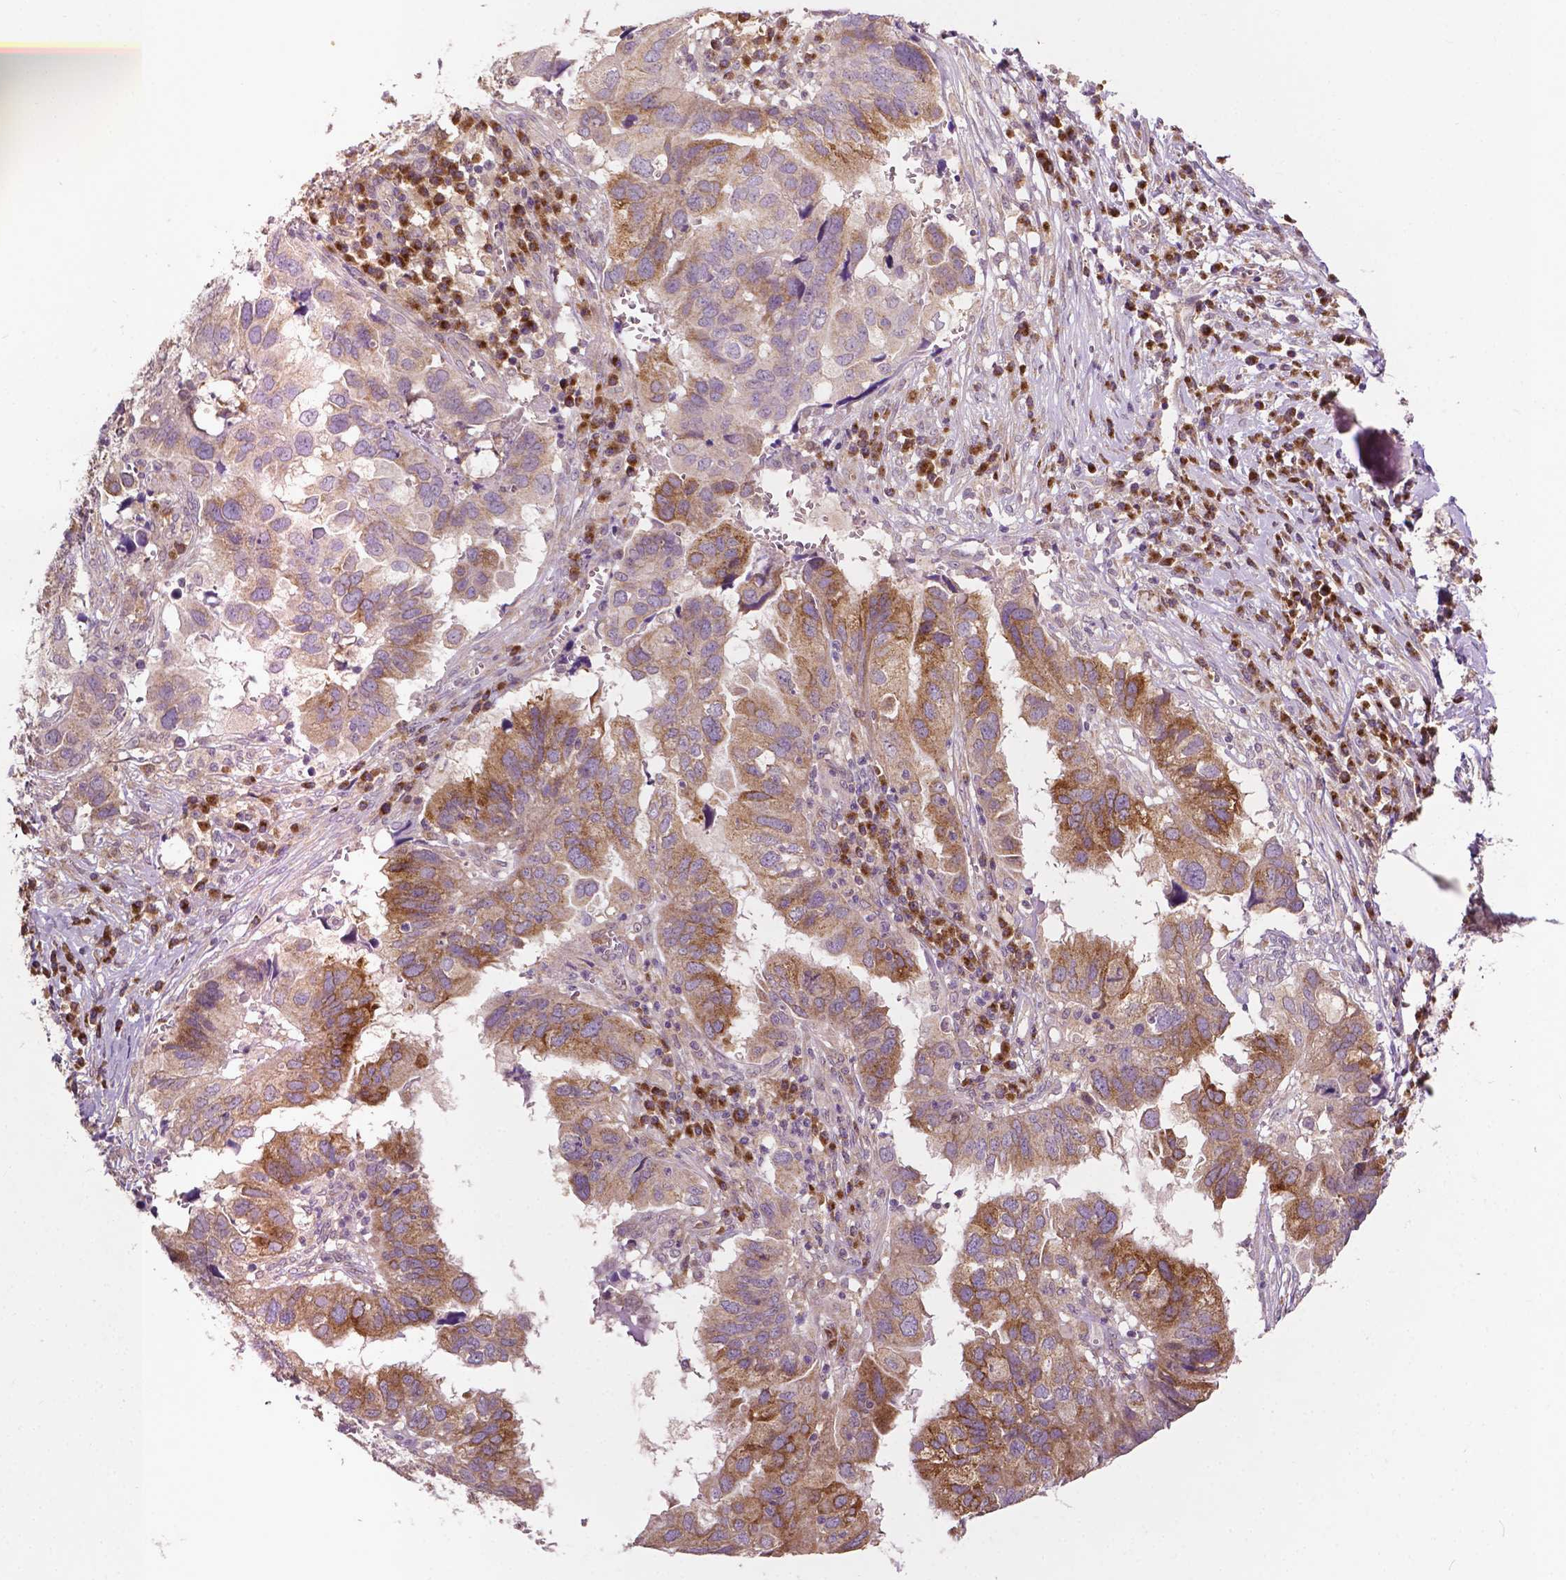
{"staining": {"intensity": "moderate", "quantity": ">75%", "location": "cytoplasmic/membranous"}, "tissue": "ovarian cancer", "cell_type": "Tumor cells", "image_type": "cancer", "snomed": [{"axis": "morphology", "description": "Cystadenocarcinoma, serous, NOS"}, {"axis": "topography", "description": "Ovary"}], "caption": "Ovarian cancer (serous cystadenocarcinoma) stained for a protein (brown) shows moderate cytoplasmic/membranous positive expression in approximately >75% of tumor cells.", "gene": "EBAG9", "patient": {"sex": "female", "age": 79}}